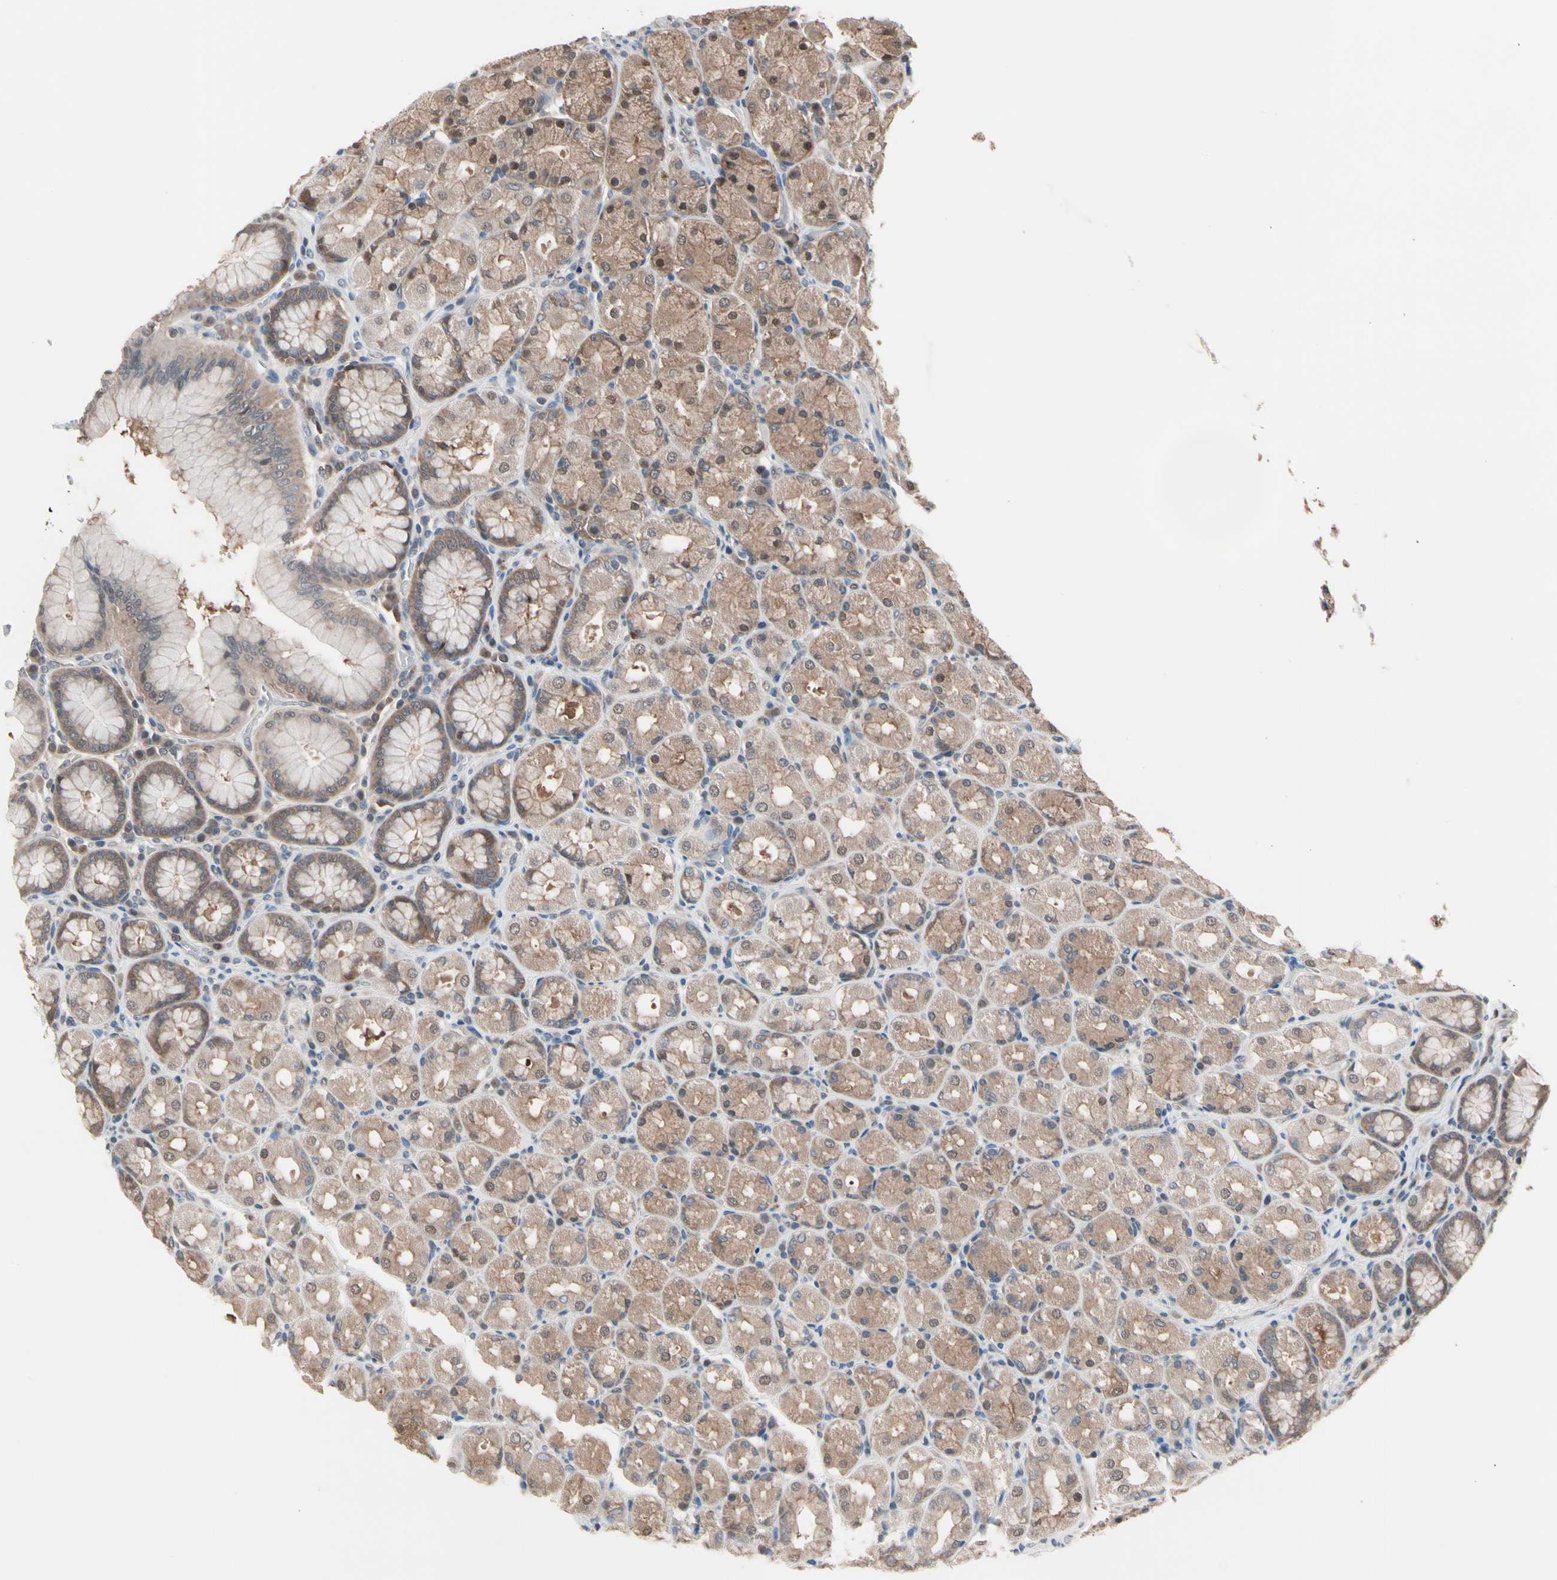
{"staining": {"intensity": "moderate", "quantity": ">75%", "location": "cytoplasmic/membranous,nuclear"}, "tissue": "stomach", "cell_type": "Glandular cells", "image_type": "normal", "snomed": [{"axis": "morphology", "description": "Normal tissue, NOS"}, {"axis": "topography", "description": "Stomach, upper"}], "caption": "Immunohistochemical staining of normal stomach exhibits moderate cytoplasmic/membranous,nuclear protein positivity in approximately >75% of glandular cells. Immunohistochemistry stains the protein in brown and the nuclei are stained blue.", "gene": "ENSG00000256646", "patient": {"sex": "male", "age": 68}}